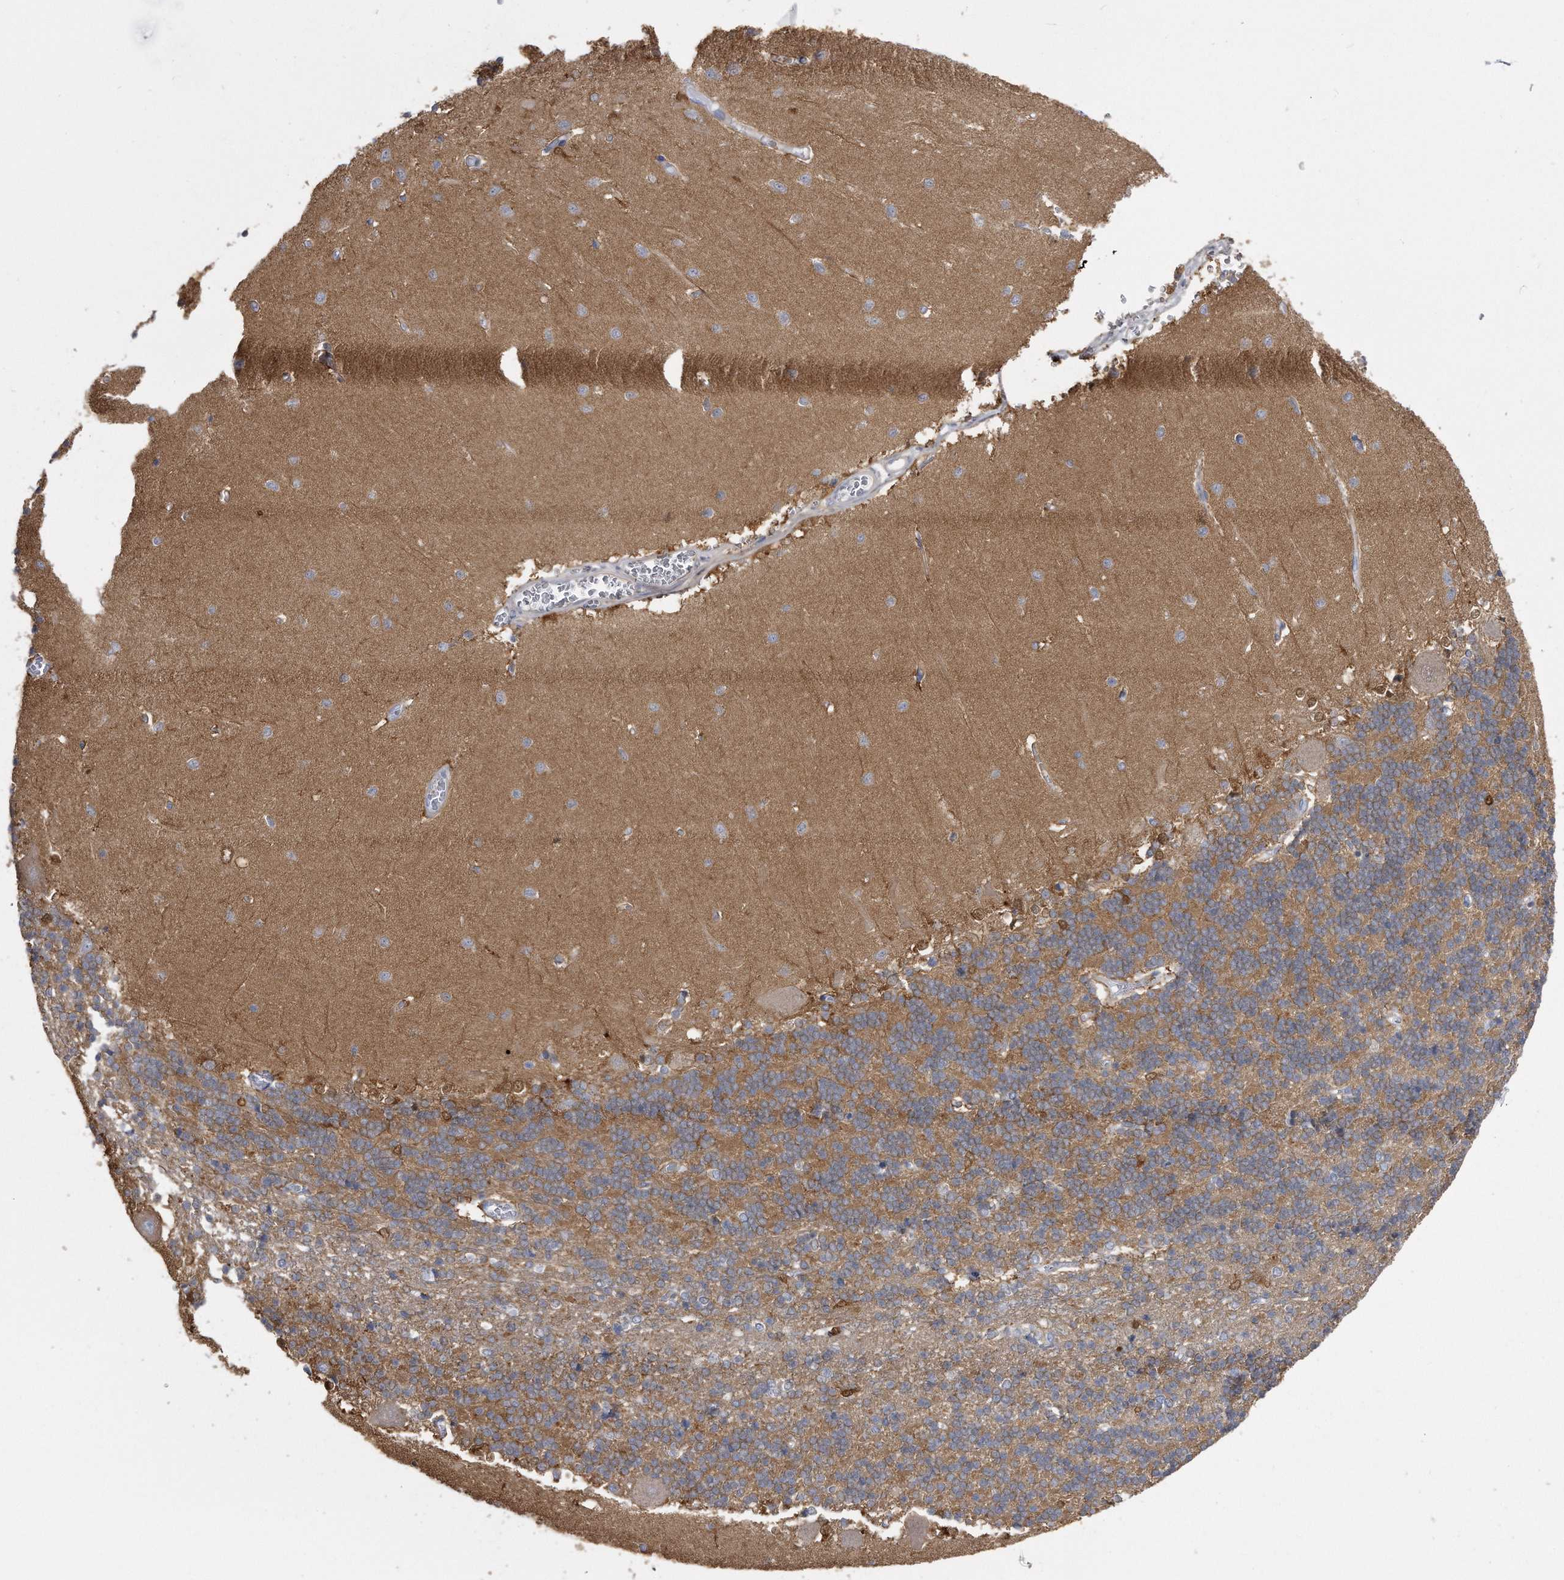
{"staining": {"intensity": "strong", "quantity": "<25%", "location": "cytoplasmic/membranous,nuclear"}, "tissue": "cerebellum", "cell_type": "Cells in granular layer", "image_type": "normal", "snomed": [{"axis": "morphology", "description": "Normal tissue, NOS"}, {"axis": "topography", "description": "Cerebellum"}], "caption": "DAB immunohistochemical staining of normal cerebellum demonstrates strong cytoplasmic/membranous,nuclear protein positivity in about <25% of cells in granular layer. The staining is performed using DAB (3,3'-diaminobenzidine) brown chromogen to label protein expression. The nuclei are counter-stained blue using hematoxylin.", "gene": "PYGB", "patient": {"sex": "male", "age": 37}}